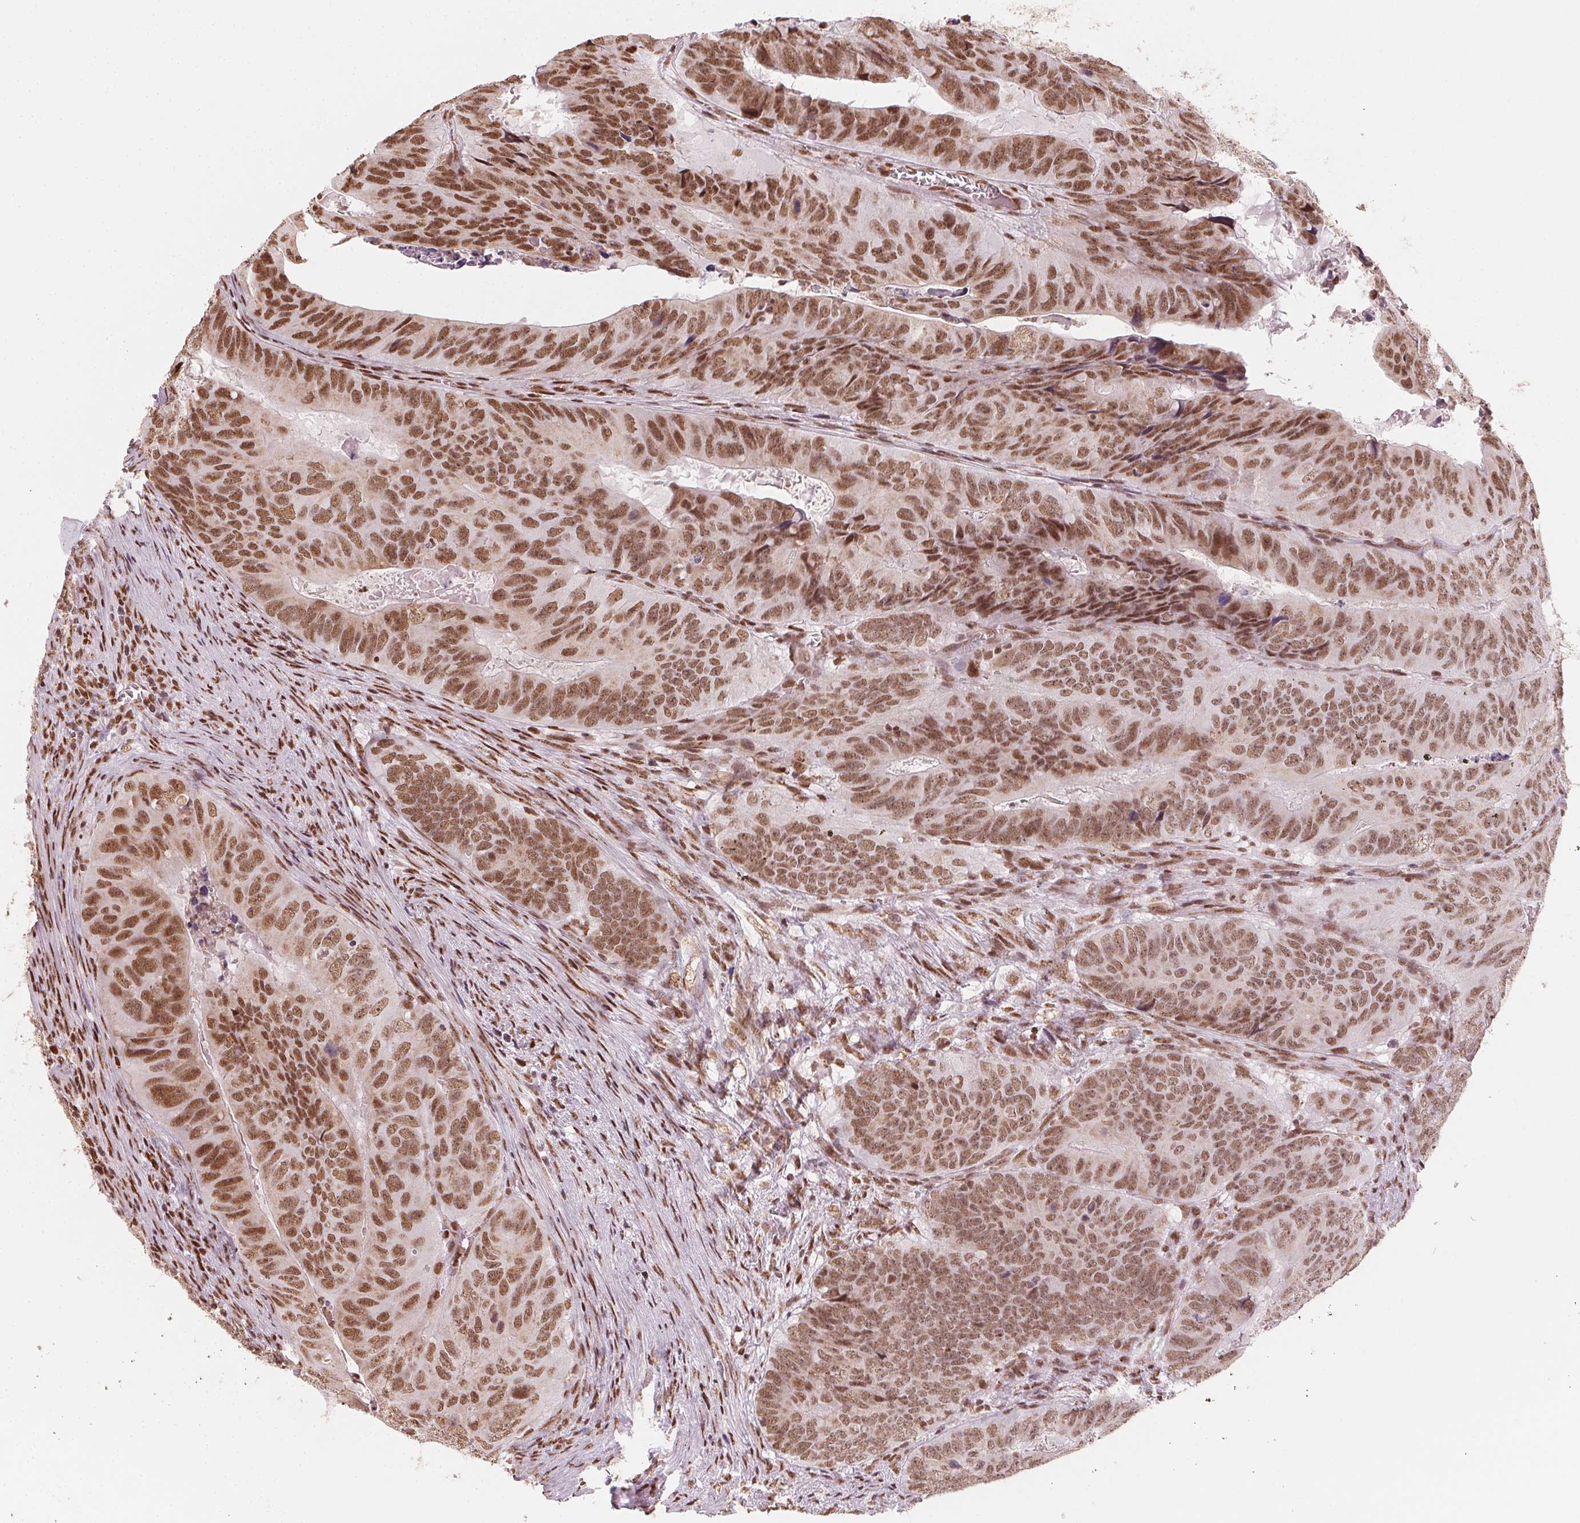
{"staining": {"intensity": "moderate", "quantity": ">75%", "location": "nuclear"}, "tissue": "colorectal cancer", "cell_type": "Tumor cells", "image_type": "cancer", "snomed": [{"axis": "morphology", "description": "Adenocarcinoma, NOS"}, {"axis": "topography", "description": "Colon"}], "caption": "The photomicrograph demonstrates staining of colorectal cancer (adenocarcinoma), revealing moderate nuclear protein expression (brown color) within tumor cells.", "gene": "TOPORS", "patient": {"sex": "male", "age": 79}}